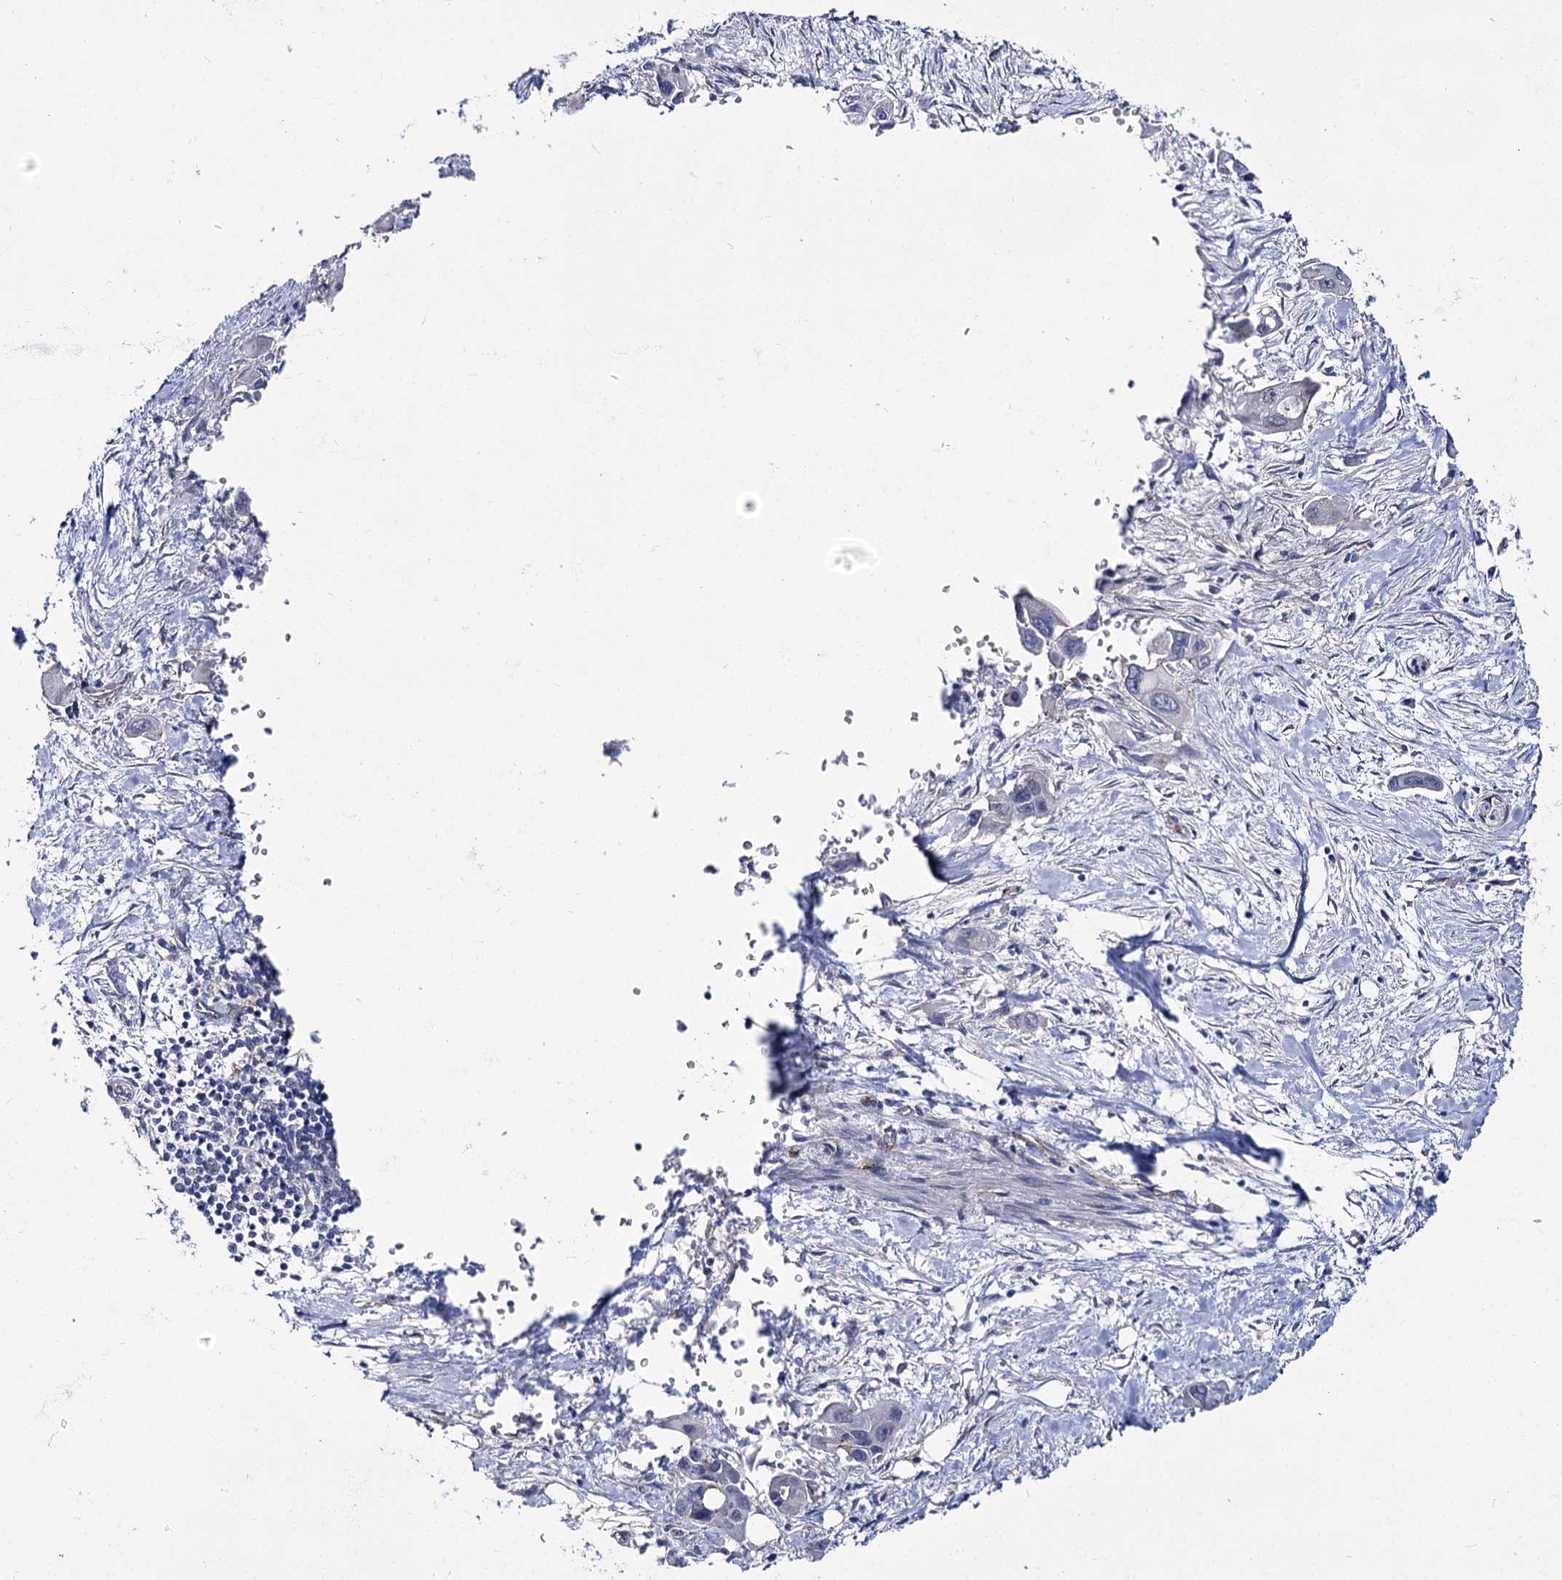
{"staining": {"intensity": "negative", "quantity": "none", "location": "none"}, "tissue": "pancreatic cancer", "cell_type": "Tumor cells", "image_type": "cancer", "snomed": [{"axis": "morphology", "description": "Adenocarcinoma, NOS"}, {"axis": "topography", "description": "Pancreas"}], "caption": "Histopathology image shows no protein staining in tumor cells of pancreatic adenocarcinoma tissue. The staining was performed using DAB (3,3'-diaminobenzidine) to visualize the protein expression in brown, while the nuclei were stained in blue with hematoxylin (Magnification: 20x).", "gene": "NRAP", "patient": {"sex": "male", "age": 75}}